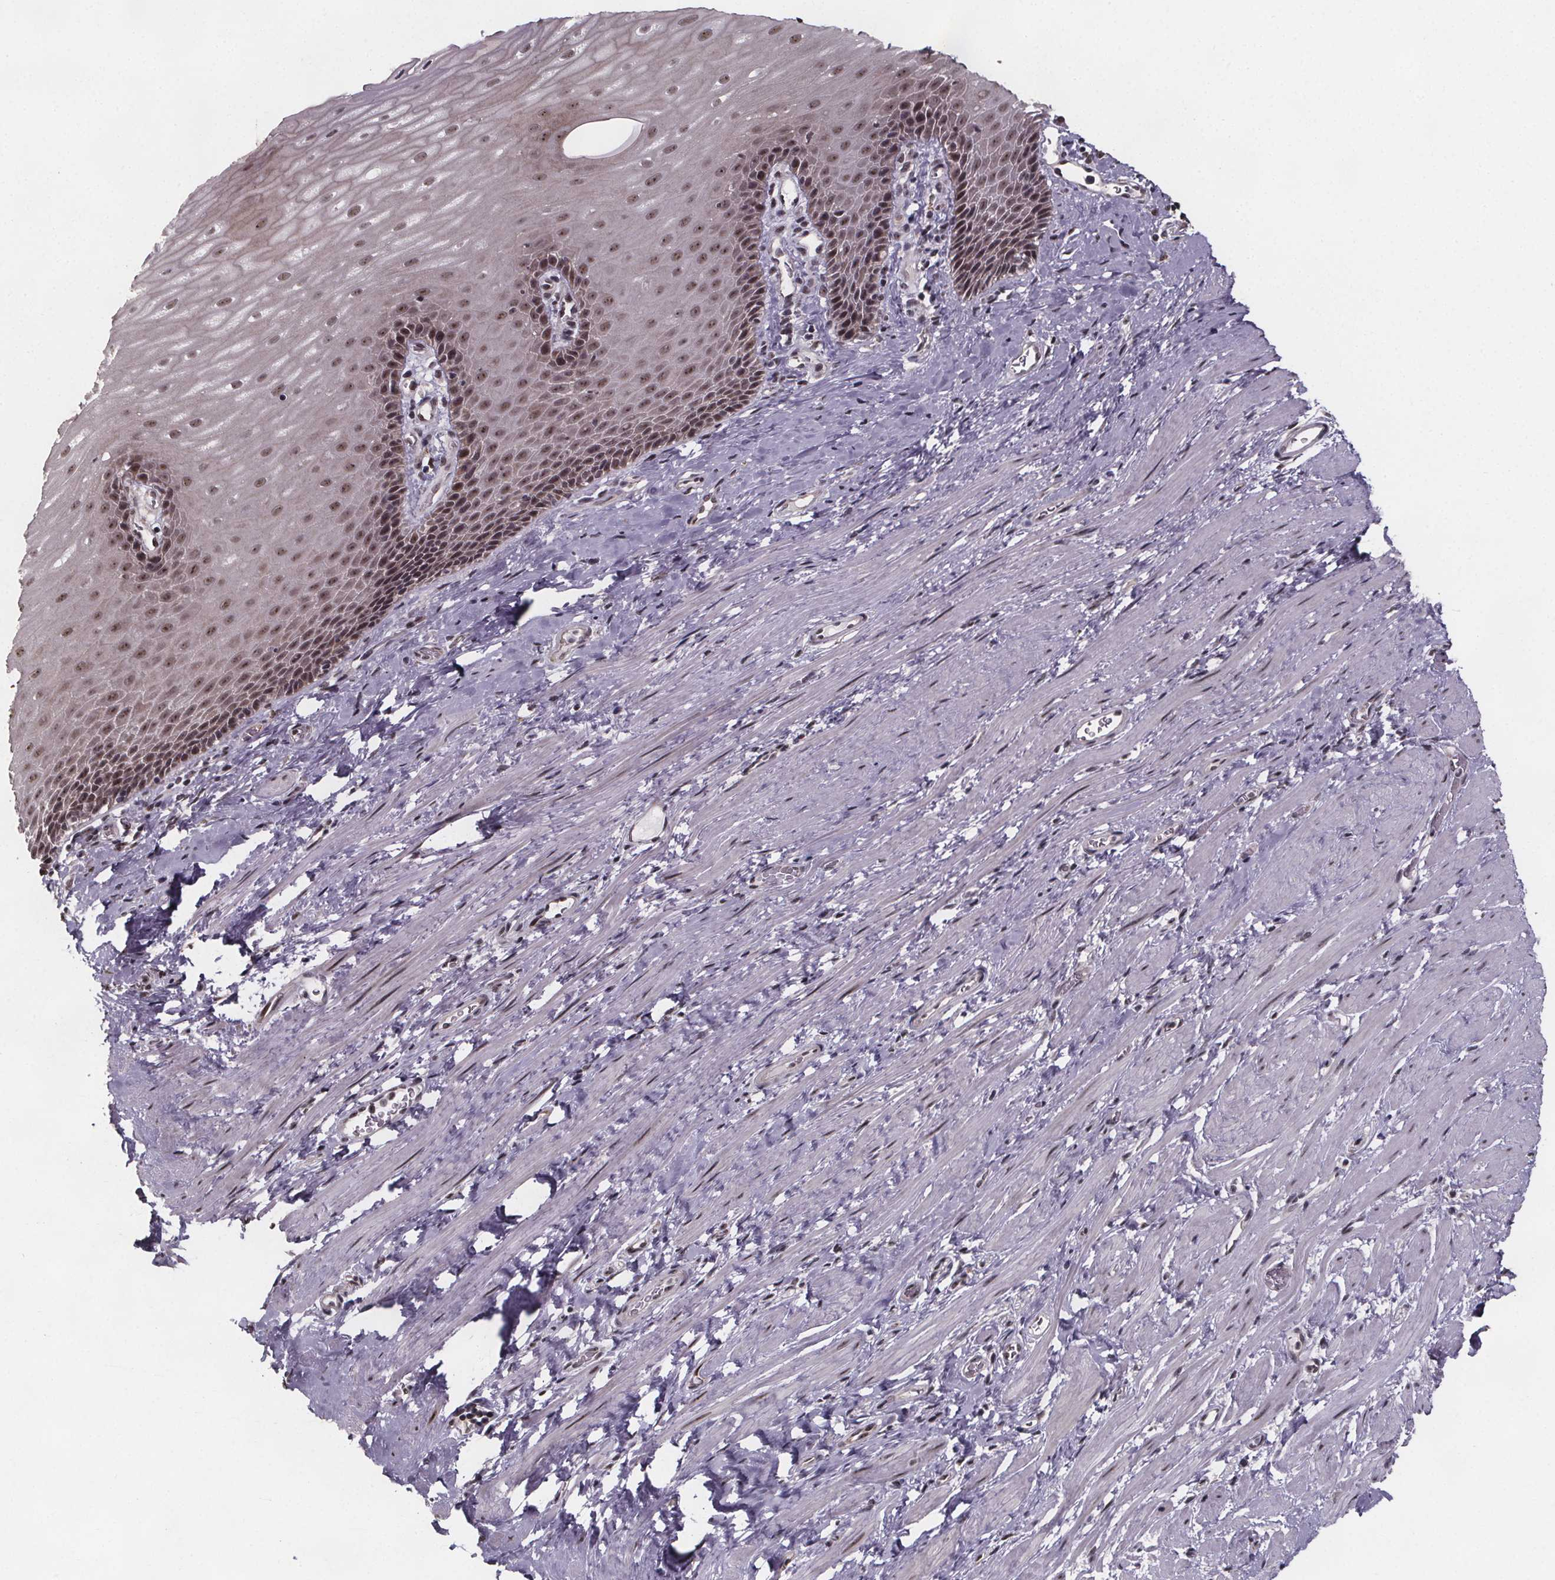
{"staining": {"intensity": "moderate", "quantity": ">75%", "location": "nuclear"}, "tissue": "esophagus", "cell_type": "Squamous epithelial cells", "image_type": "normal", "snomed": [{"axis": "morphology", "description": "Normal tissue, NOS"}, {"axis": "topography", "description": "Esophagus"}], "caption": "Immunohistochemical staining of benign human esophagus exhibits moderate nuclear protein staining in approximately >75% of squamous epithelial cells. The protein of interest is stained brown, and the nuclei are stained in blue (DAB (3,3'-diaminobenzidine) IHC with brightfield microscopy, high magnification).", "gene": "U2SURP", "patient": {"sex": "male", "age": 64}}